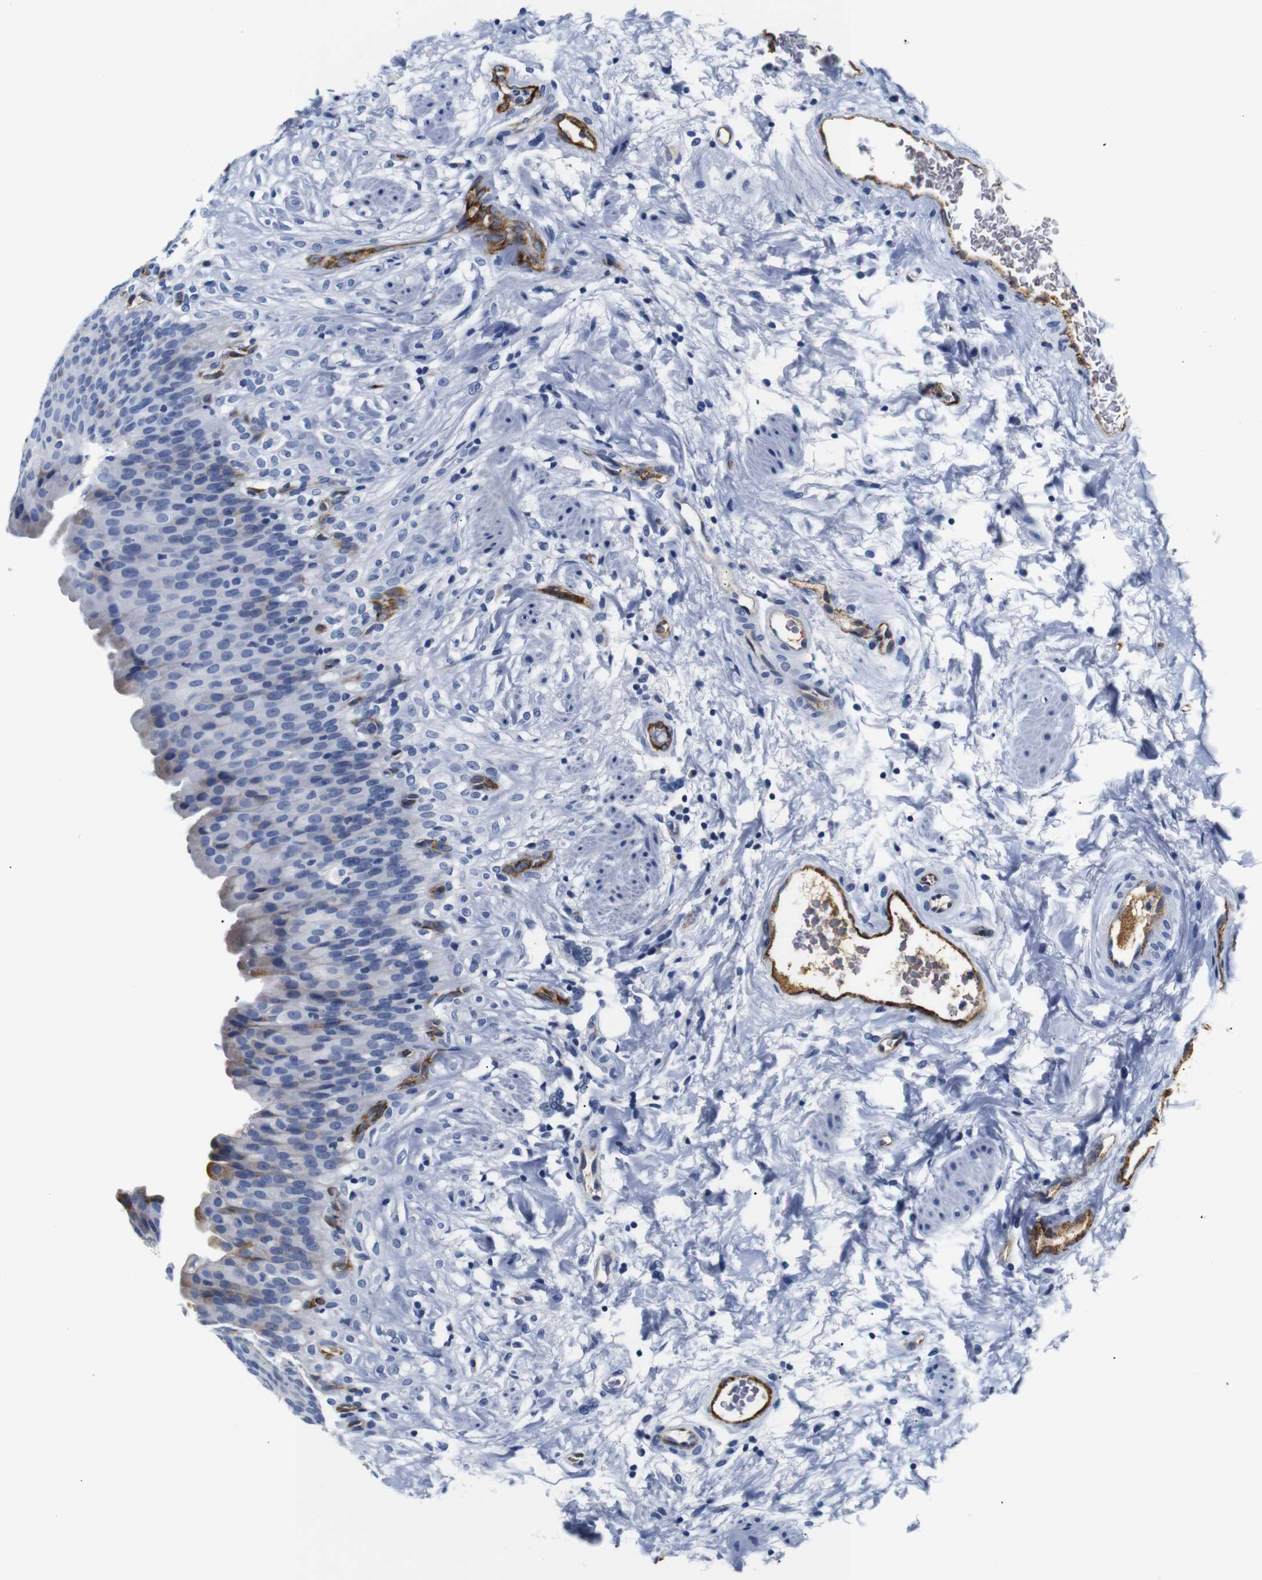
{"staining": {"intensity": "weak", "quantity": "<25%", "location": "cytoplasmic/membranous"}, "tissue": "urinary bladder", "cell_type": "Urothelial cells", "image_type": "normal", "snomed": [{"axis": "morphology", "description": "Normal tissue, NOS"}, {"axis": "topography", "description": "Urinary bladder"}], "caption": "The histopathology image exhibits no staining of urothelial cells in benign urinary bladder.", "gene": "MUC4", "patient": {"sex": "female", "age": 79}}